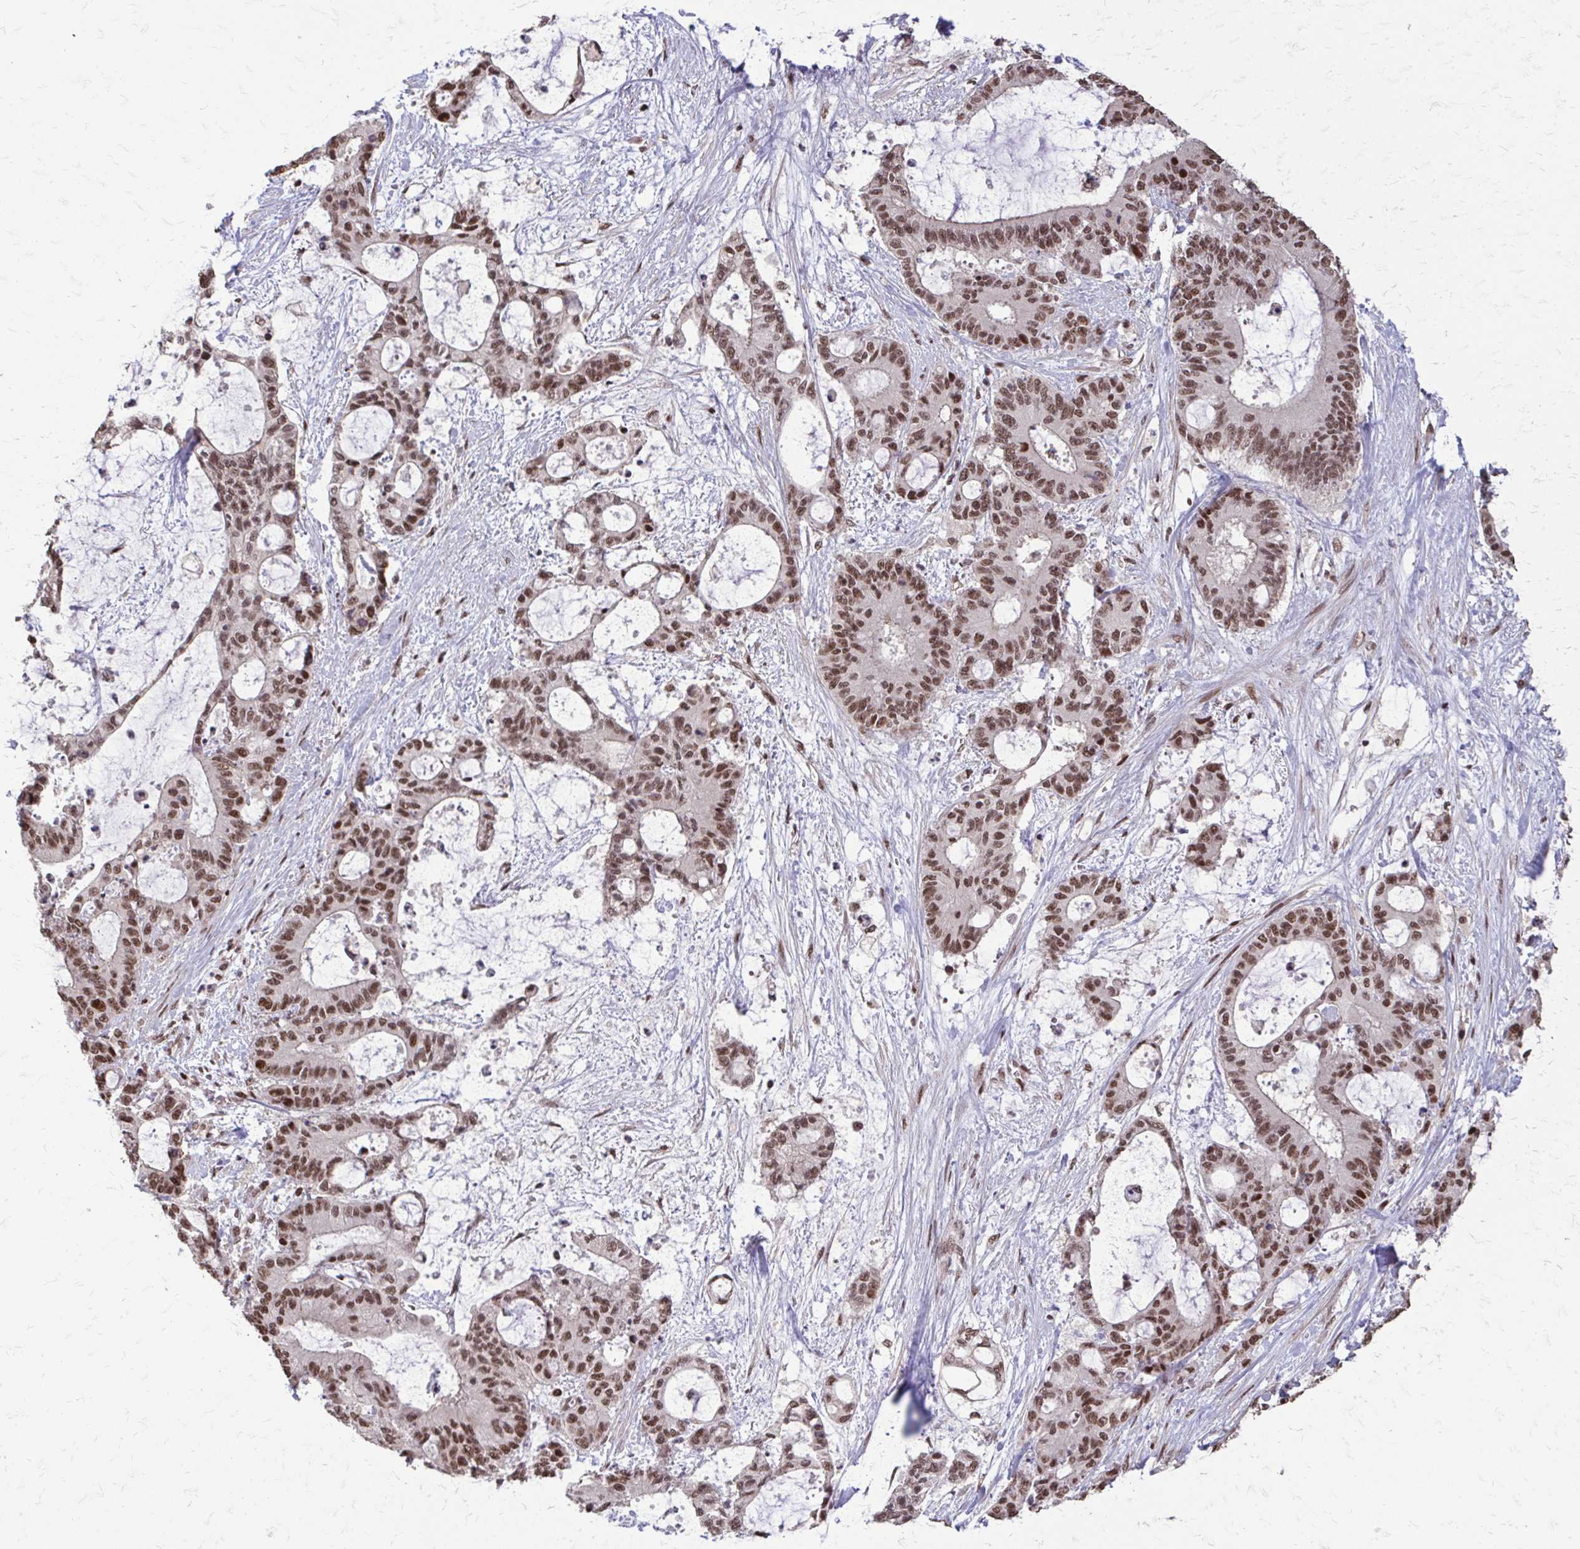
{"staining": {"intensity": "moderate", "quantity": ">75%", "location": "nuclear"}, "tissue": "liver cancer", "cell_type": "Tumor cells", "image_type": "cancer", "snomed": [{"axis": "morphology", "description": "Normal tissue, NOS"}, {"axis": "morphology", "description": "Cholangiocarcinoma"}, {"axis": "topography", "description": "Liver"}, {"axis": "topography", "description": "Peripheral nerve tissue"}], "caption": "Human liver cholangiocarcinoma stained with a protein marker displays moderate staining in tumor cells.", "gene": "SS18", "patient": {"sex": "female", "age": 73}}